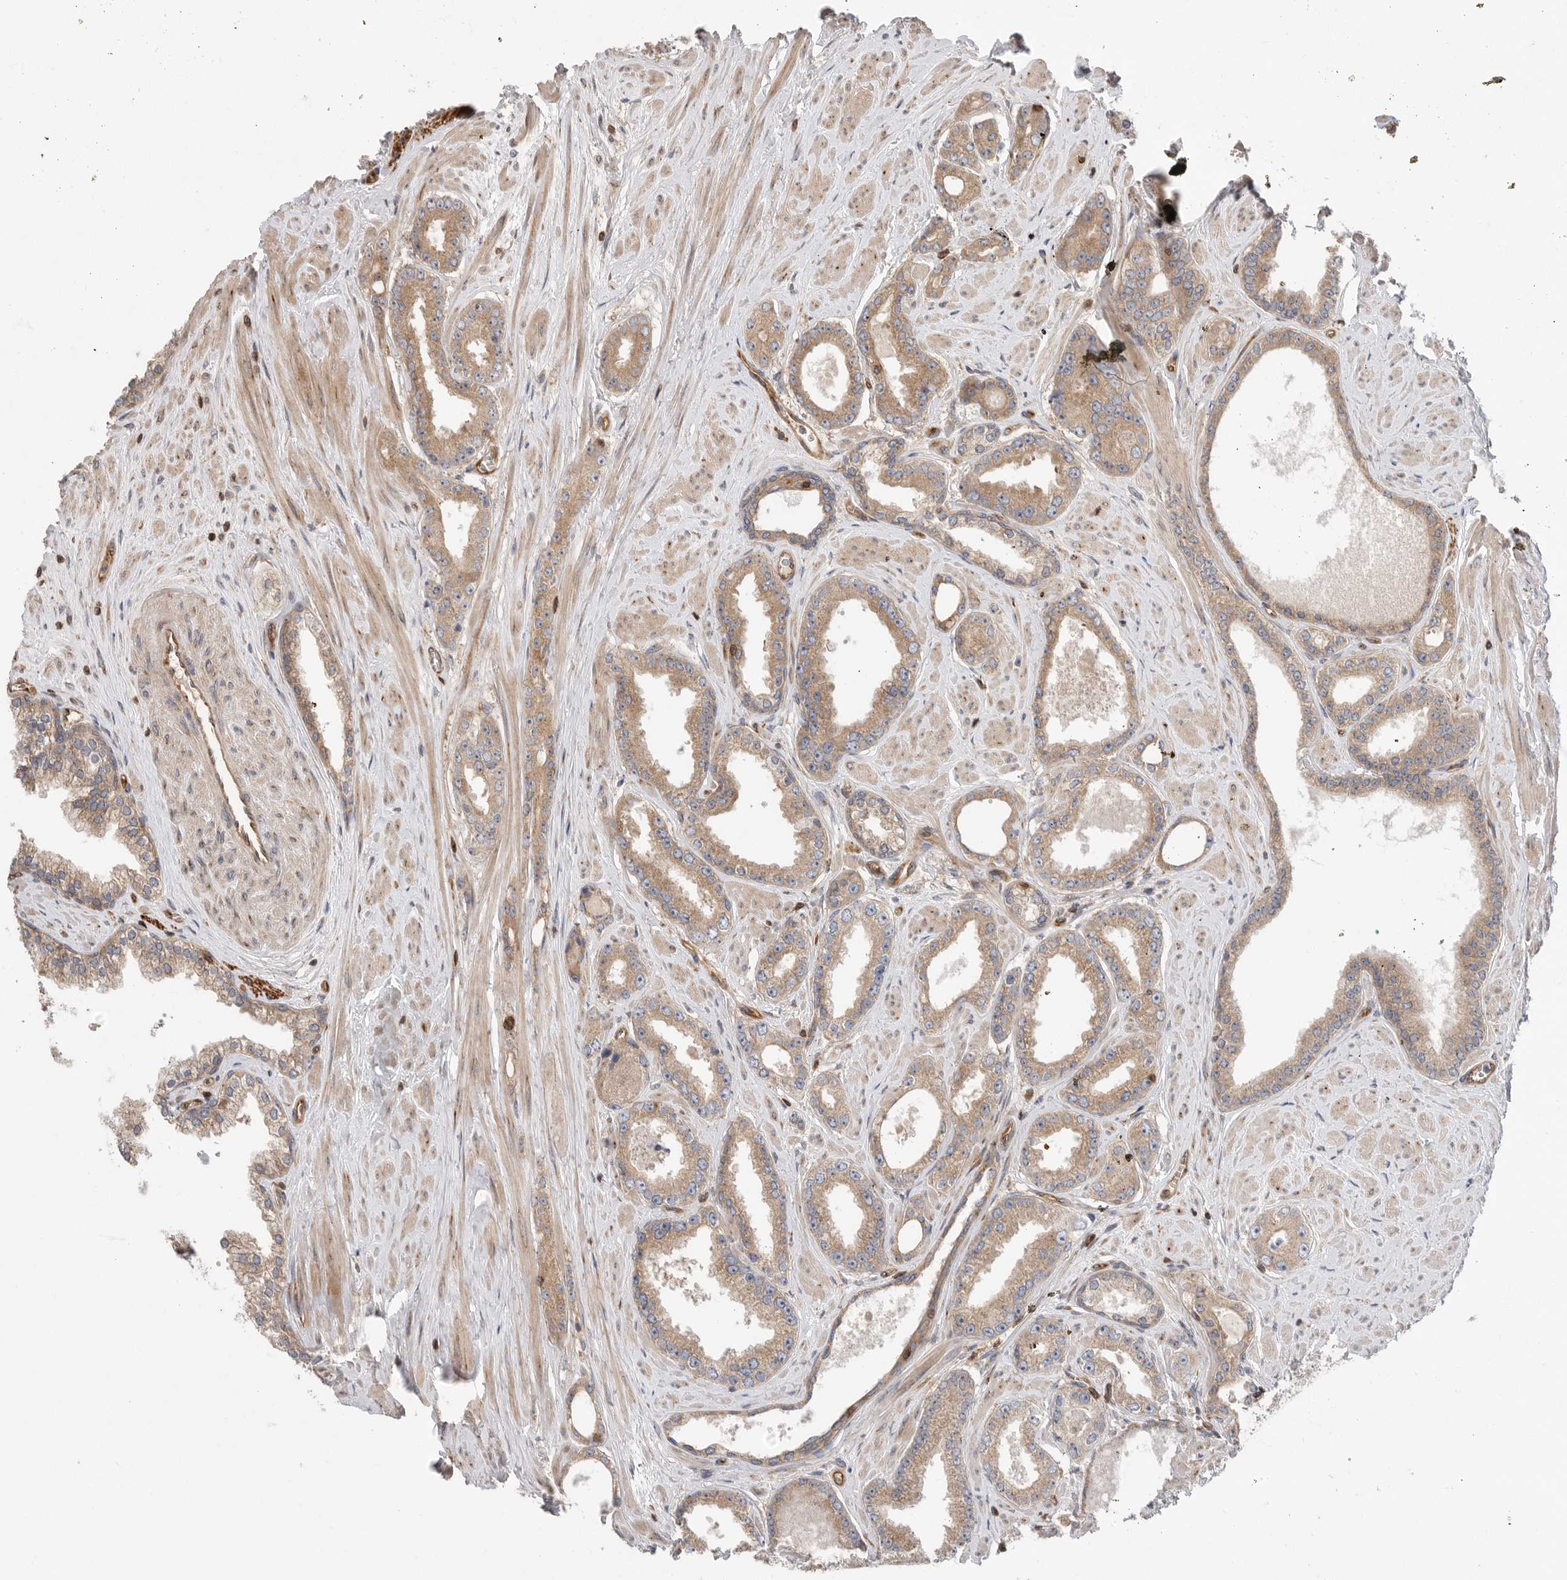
{"staining": {"intensity": "moderate", "quantity": ">75%", "location": "cytoplasmic/membranous"}, "tissue": "prostate cancer", "cell_type": "Tumor cells", "image_type": "cancer", "snomed": [{"axis": "morphology", "description": "Adenocarcinoma, Low grade"}, {"axis": "topography", "description": "Prostate"}], "caption": "Human adenocarcinoma (low-grade) (prostate) stained with a brown dye reveals moderate cytoplasmic/membranous positive expression in about >75% of tumor cells.", "gene": "PRKCH", "patient": {"sex": "male", "age": 62}}